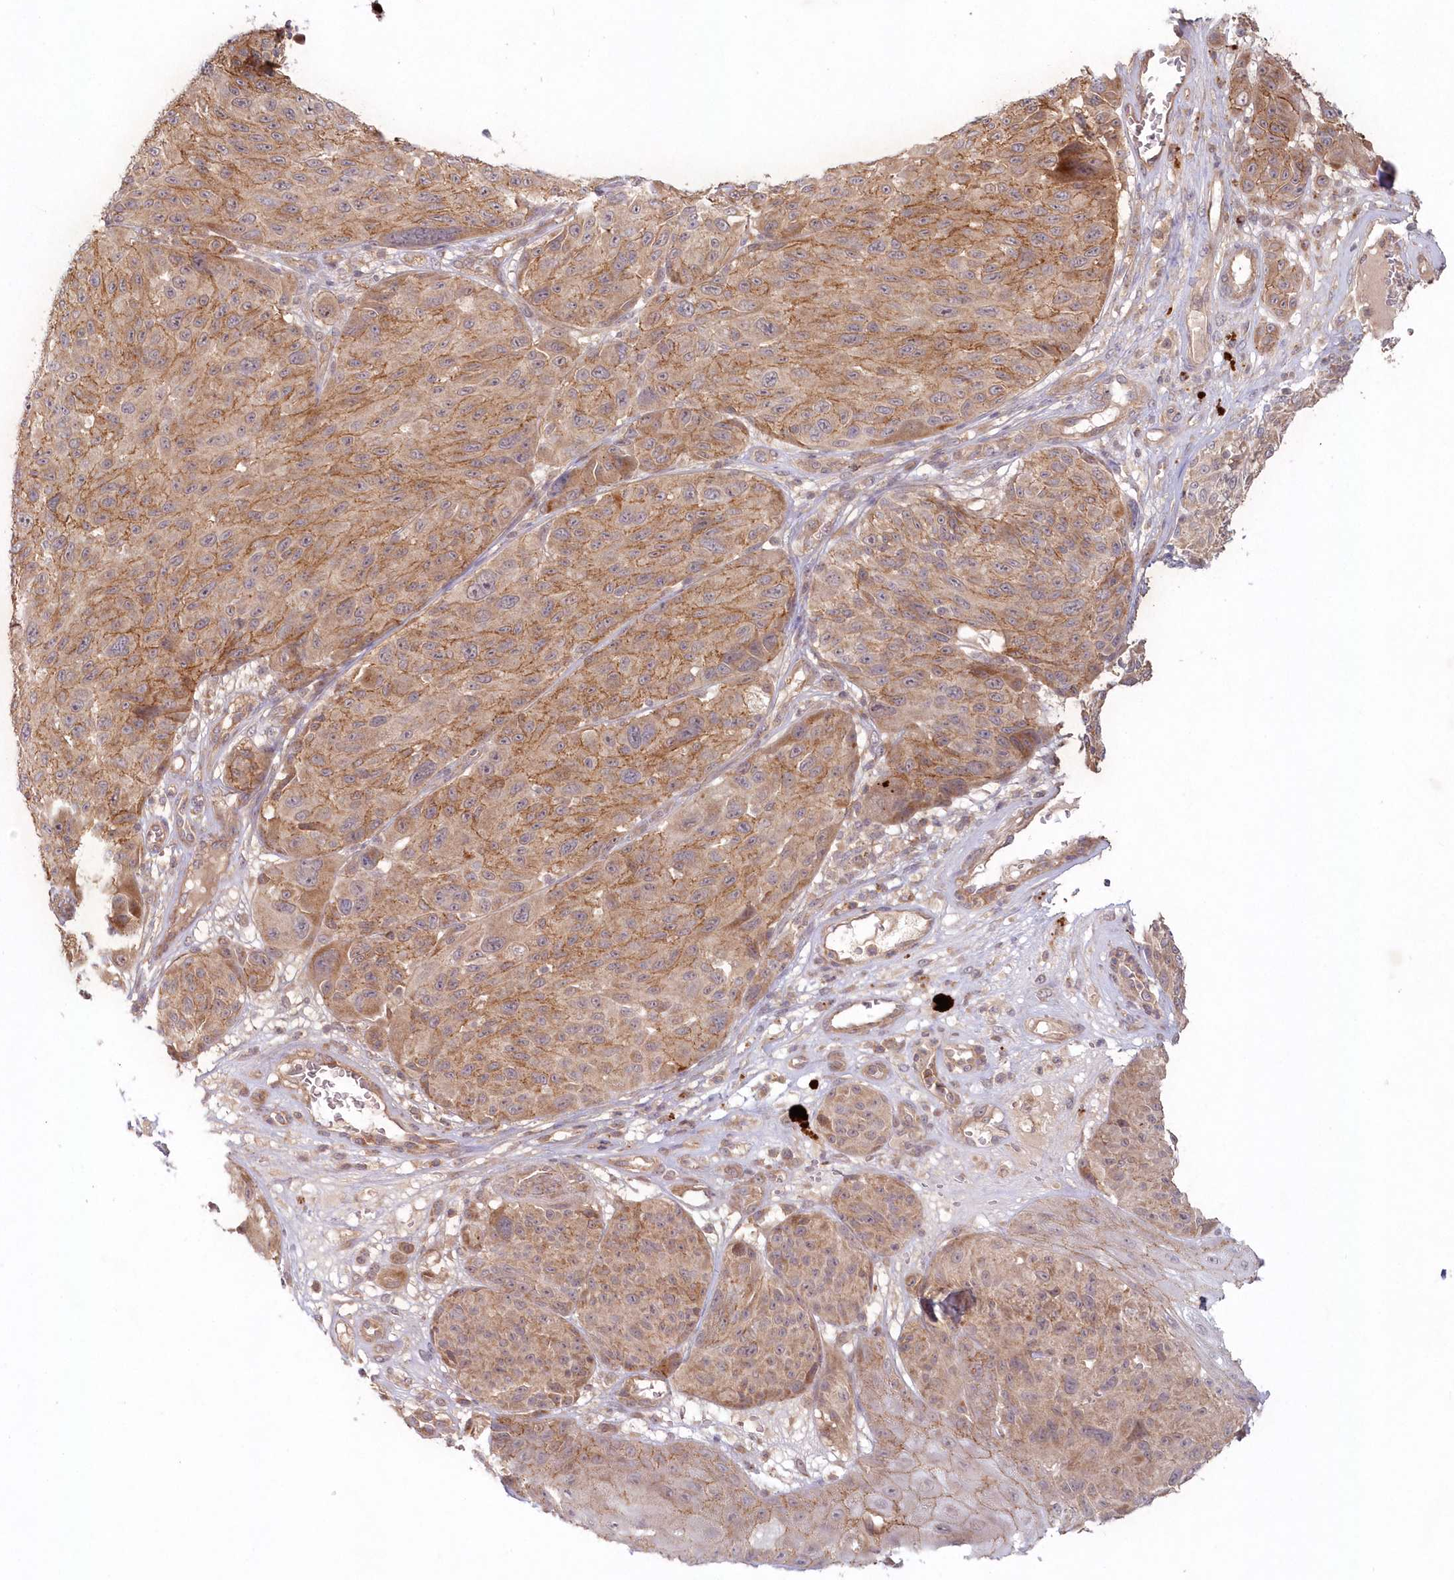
{"staining": {"intensity": "moderate", "quantity": ">75%", "location": "cytoplasmic/membranous"}, "tissue": "melanoma", "cell_type": "Tumor cells", "image_type": "cancer", "snomed": [{"axis": "morphology", "description": "Malignant melanoma, NOS"}, {"axis": "topography", "description": "Skin"}], "caption": "The image displays a brown stain indicating the presence of a protein in the cytoplasmic/membranous of tumor cells in melanoma.", "gene": "TOGARAM2", "patient": {"sex": "male", "age": 83}}